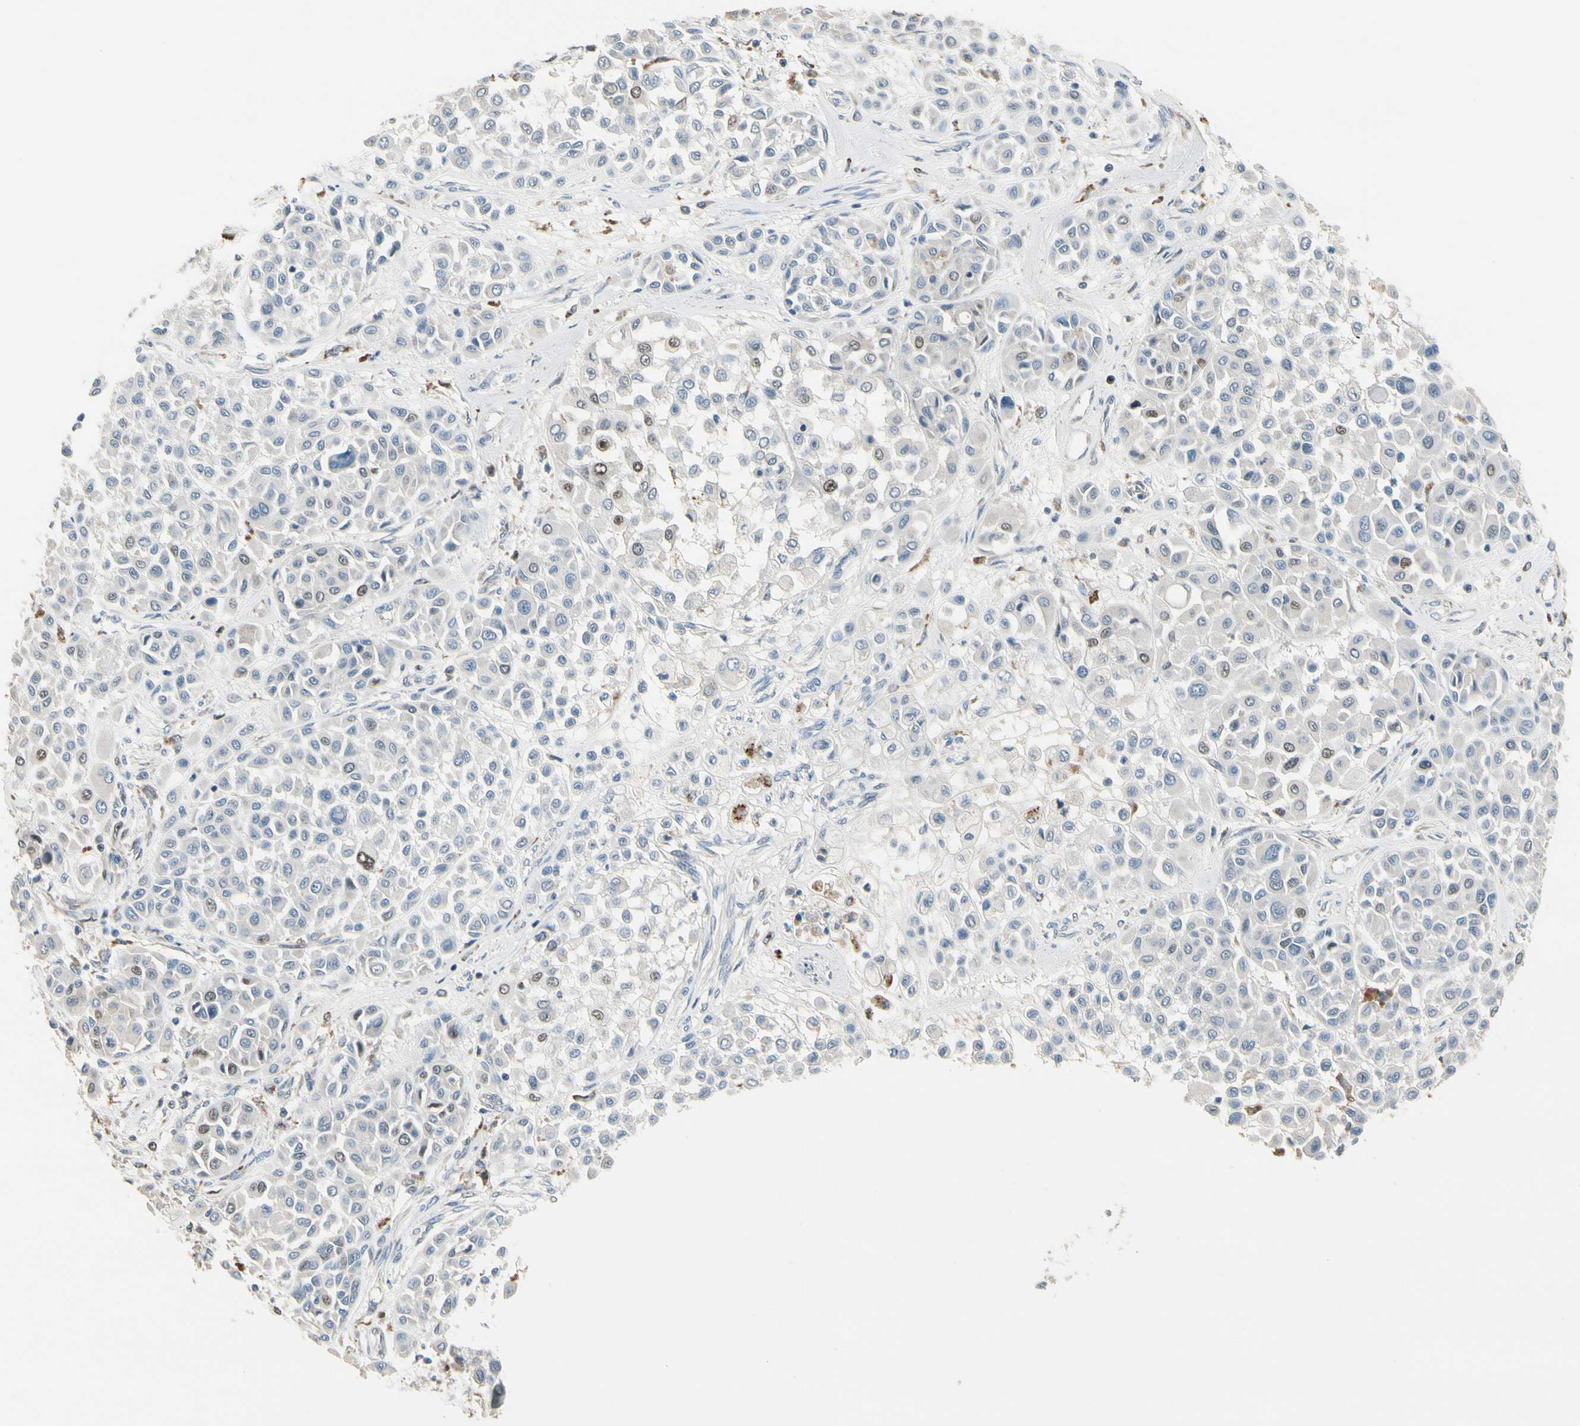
{"staining": {"intensity": "weak", "quantity": "<25%", "location": "nuclear"}, "tissue": "melanoma", "cell_type": "Tumor cells", "image_type": "cancer", "snomed": [{"axis": "morphology", "description": "Malignant melanoma, Metastatic site"}, {"axis": "topography", "description": "Soft tissue"}], "caption": "Immunohistochemistry of human malignant melanoma (metastatic site) displays no expression in tumor cells.", "gene": "ZKSCAN4", "patient": {"sex": "male", "age": 41}}